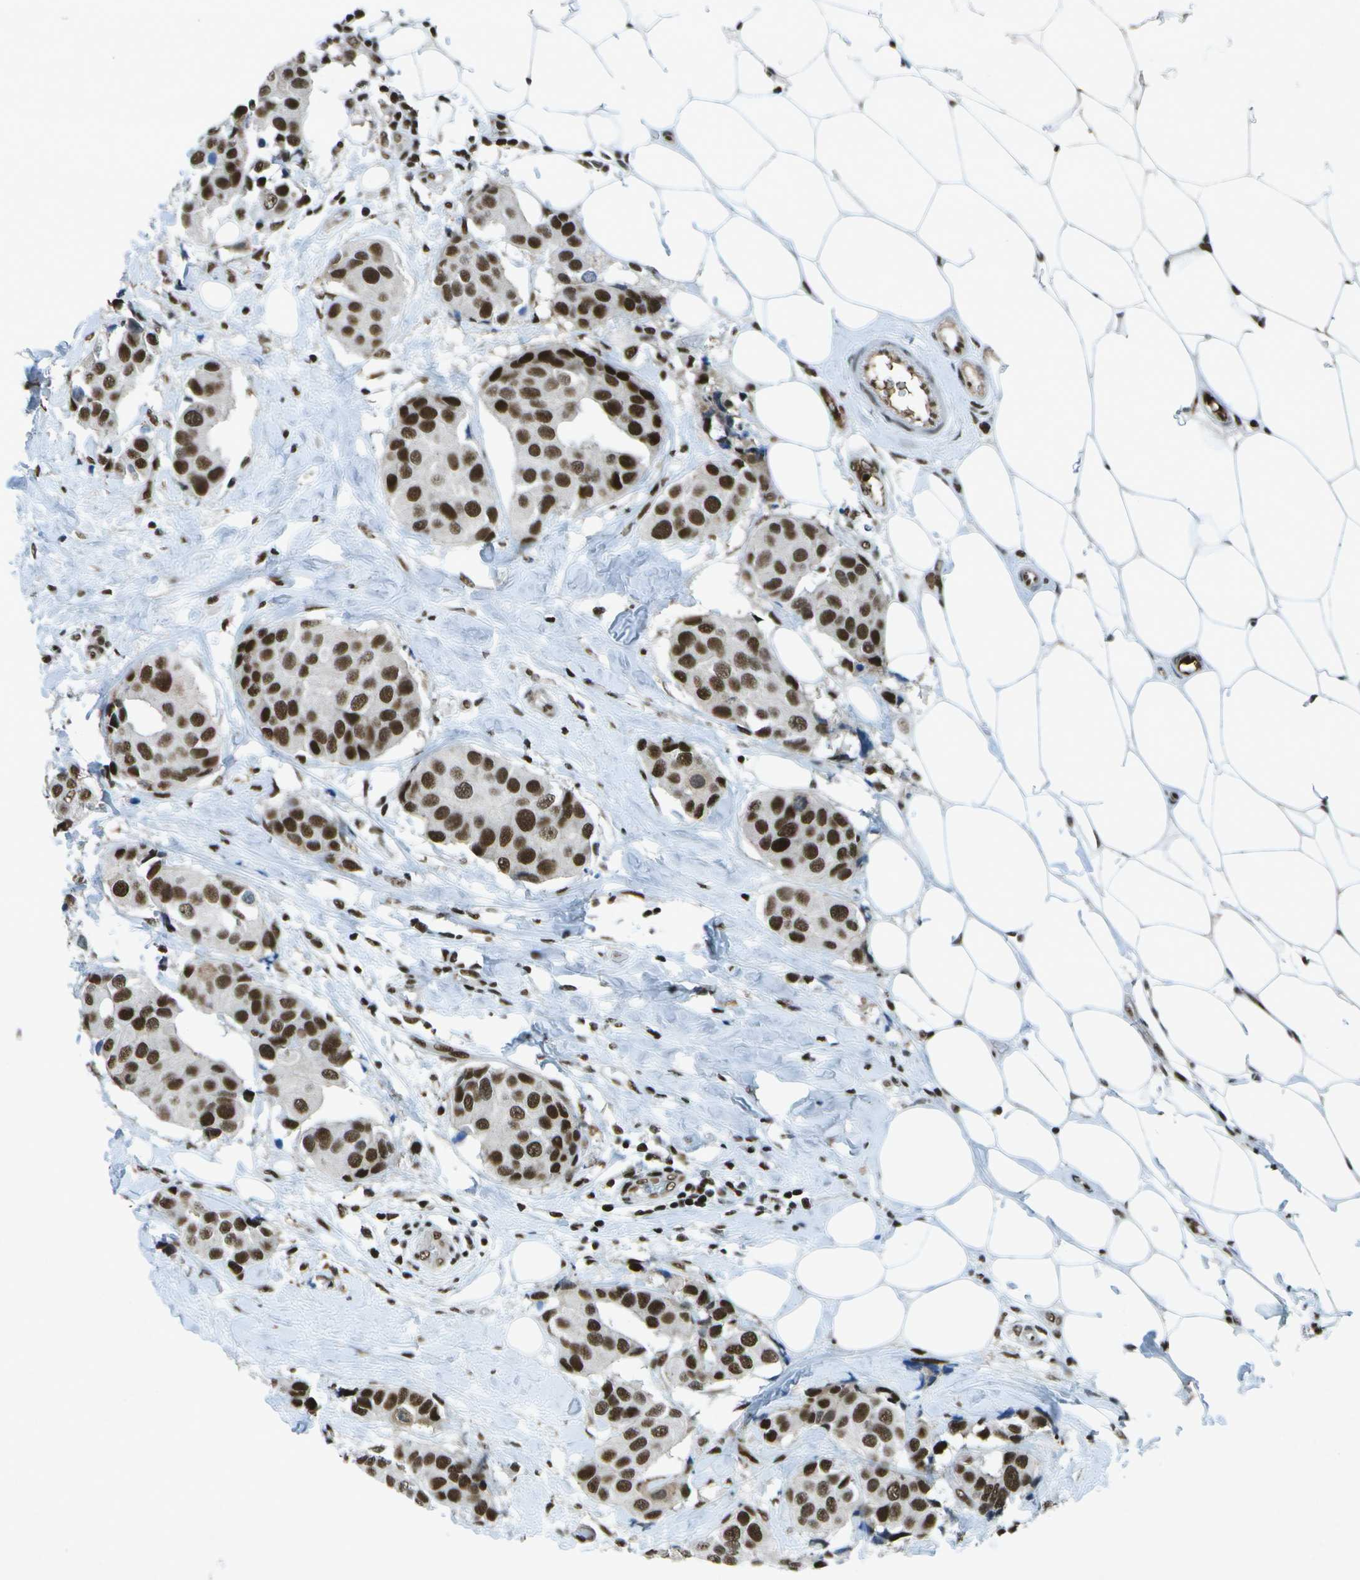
{"staining": {"intensity": "strong", "quantity": ">75%", "location": "nuclear"}, "tissue": "breast cancer", "cell_type": "Tumor cells", "image_type": "cancer", "snomed": [{"axis": "morphology", "description": "Normal tissue, NOS"}, {"axis": "morphology", "description": "Duct carcinoma"}, {"axis": "topography", "description": "Breast"}], "caption": "Breast cancer (infiltrating ductal carcinoma) was stained to show a protein in brown. There is high levels of strong nuclear staining in about >75% of tumor cells.", "gene": "MTA2", "patient": {"sex": "female", "age": 39}}